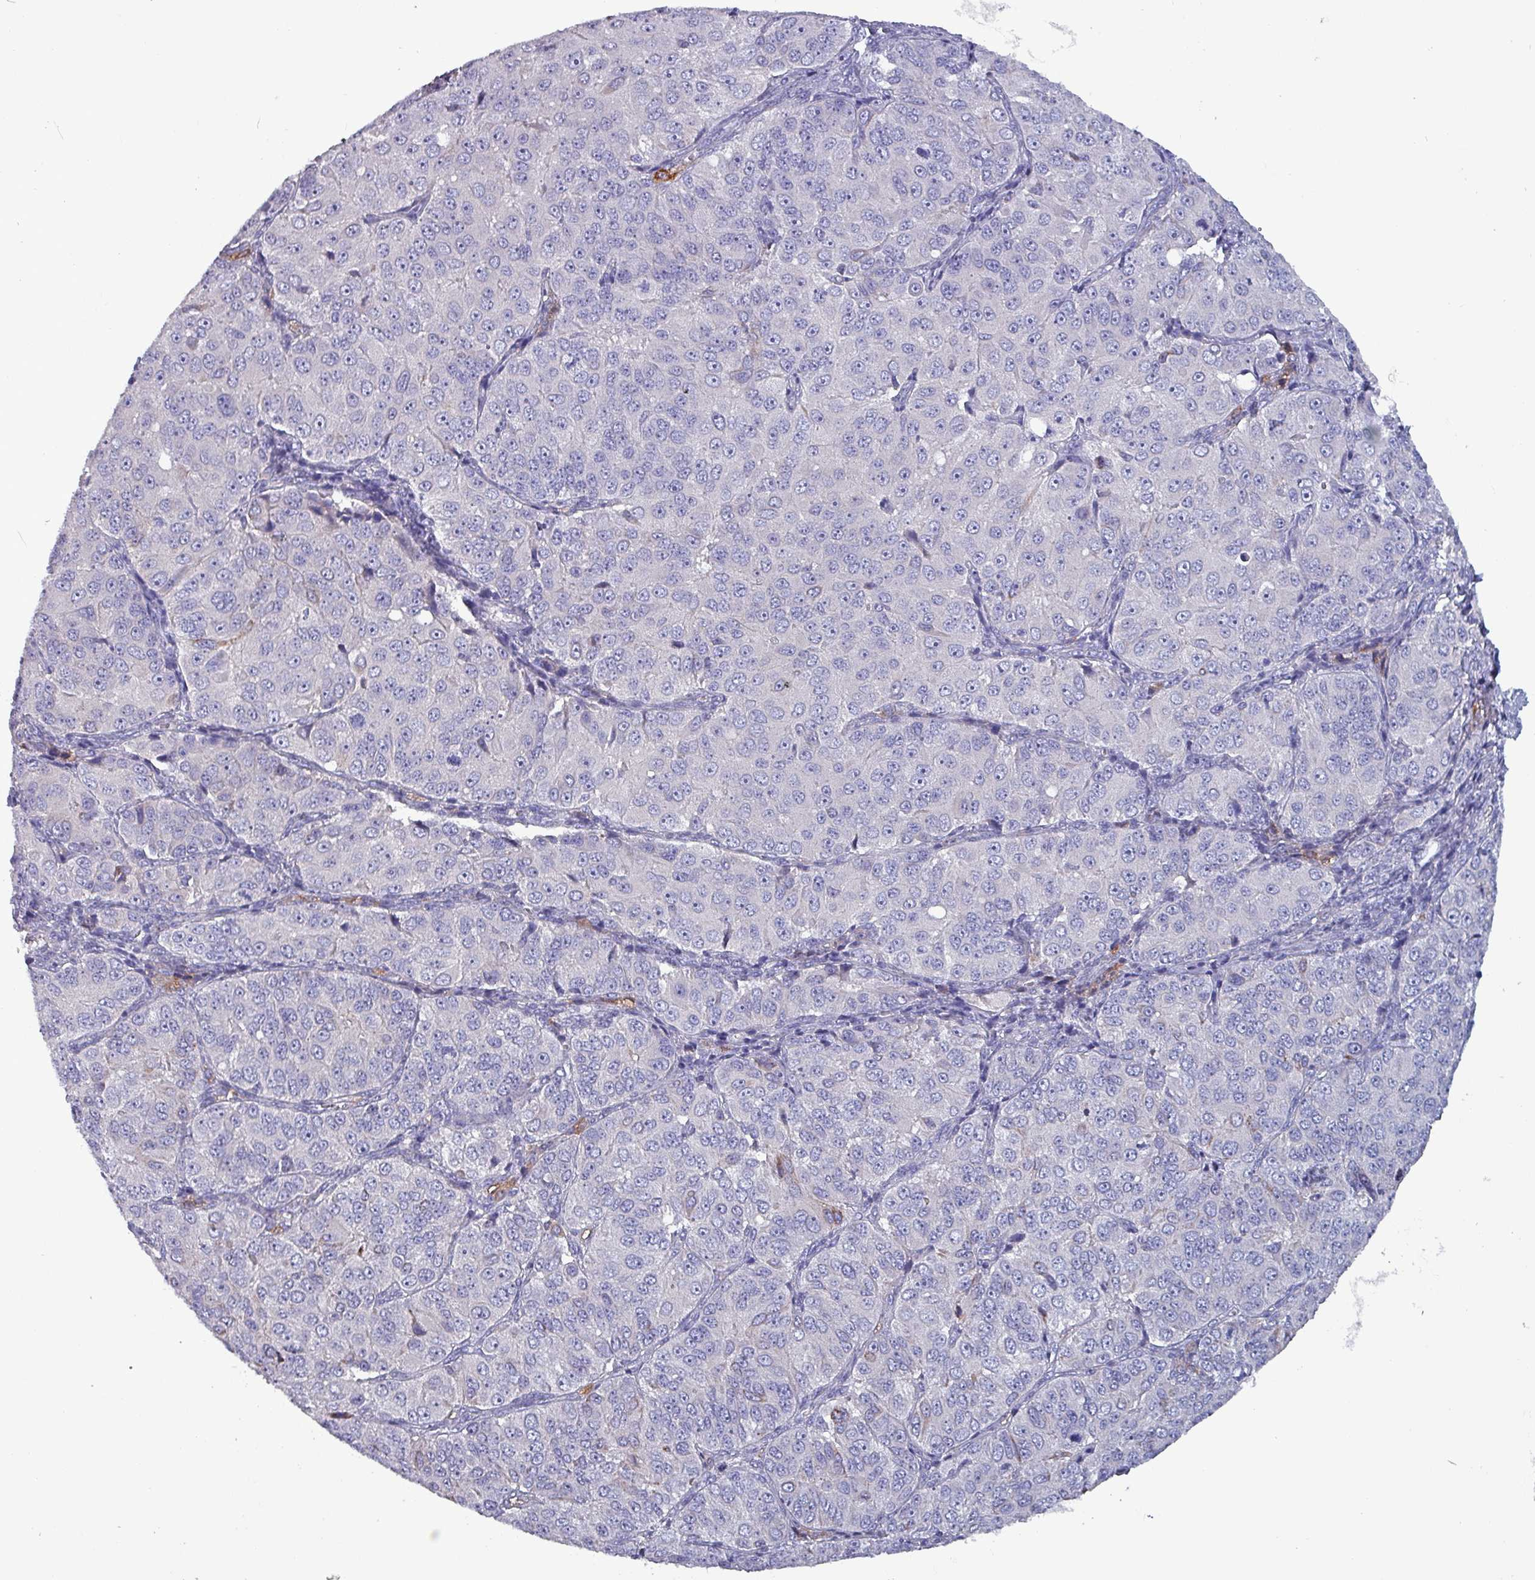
{"staining": {"intensity": "negative", "quantity": "none", "location": "none"}, "tissue": "ovarian cancer", "cell_type": "Tumor cells", "image_type": "cancer", "snomed": [{"axis": "morphology", "description": "Carcinoma, endometroid"}, {"axis": "topography", "description": "Ovary"}], "caption": "Tumor cells show no significant protein expression in ovarian cancer. (DAB (3,3'-diaminobenzidine) immunohistochemistry (IHC) with hematoxylin counter stain).", "gene": "HSD3B7", "patient": {"sex": "female", "age": 51}}